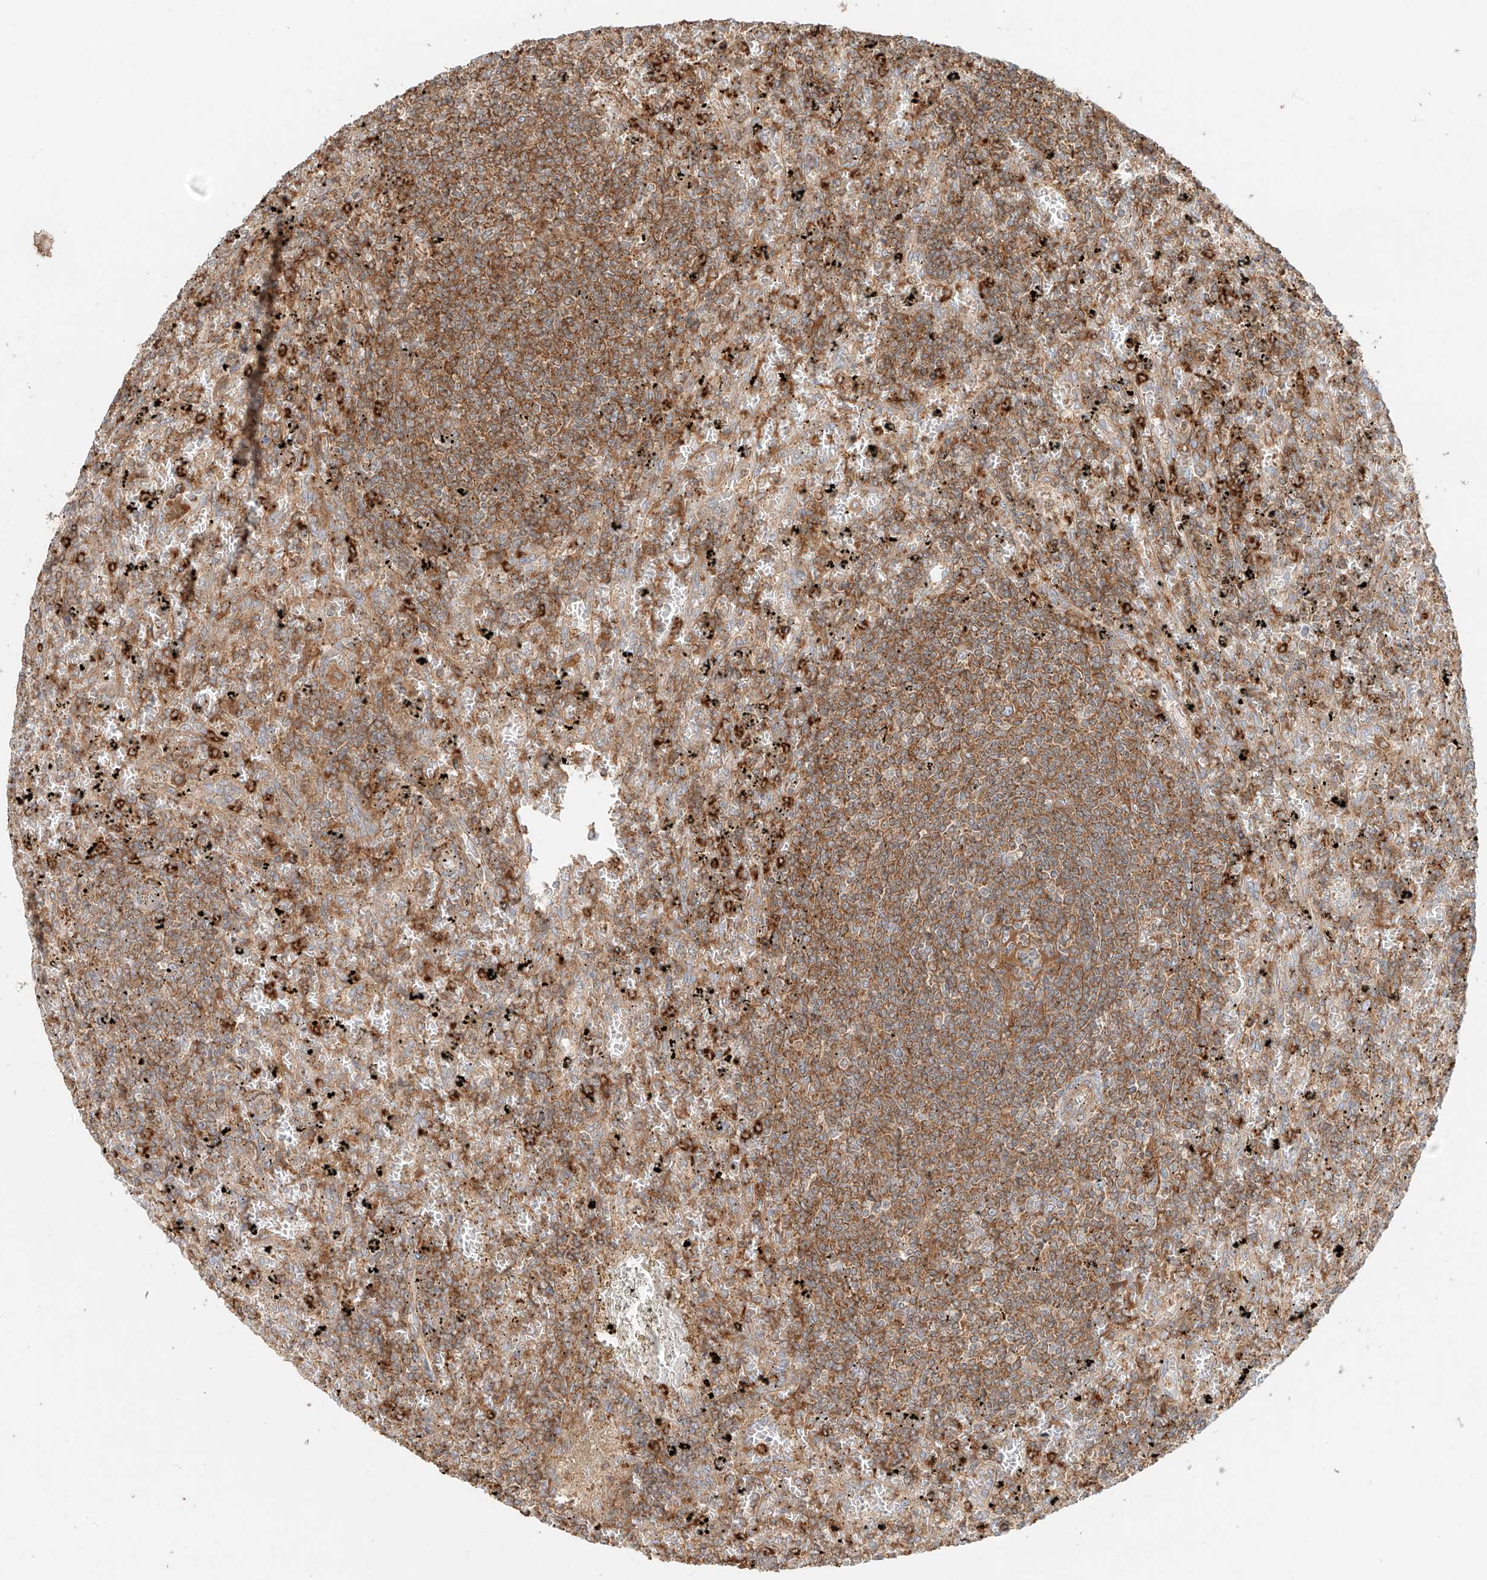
{"staining": {"intensity": "moderate", "quantity": ">75%", "location": "cytoplasmic/membranous"}, "tissue": "lymphoma", "cell_type": "Tumor cells", "image_type": "cancer", "snomed": [{"axis": "morphology", "description": "Malignant lymphoma, non-Hodgkin's type, Low grade"}, {"axis": "topography", "description": "Spleen"}], "caption": "Immunohistochemical staining of human malignant lymphoma, non-Hodgkin's type (low-grade) displays moderate cytoplasmic/membranous protein expression in about >75% of tumor cells.", "gene": "CCDC115", "patient": {"sex": "male", "age": 76}}